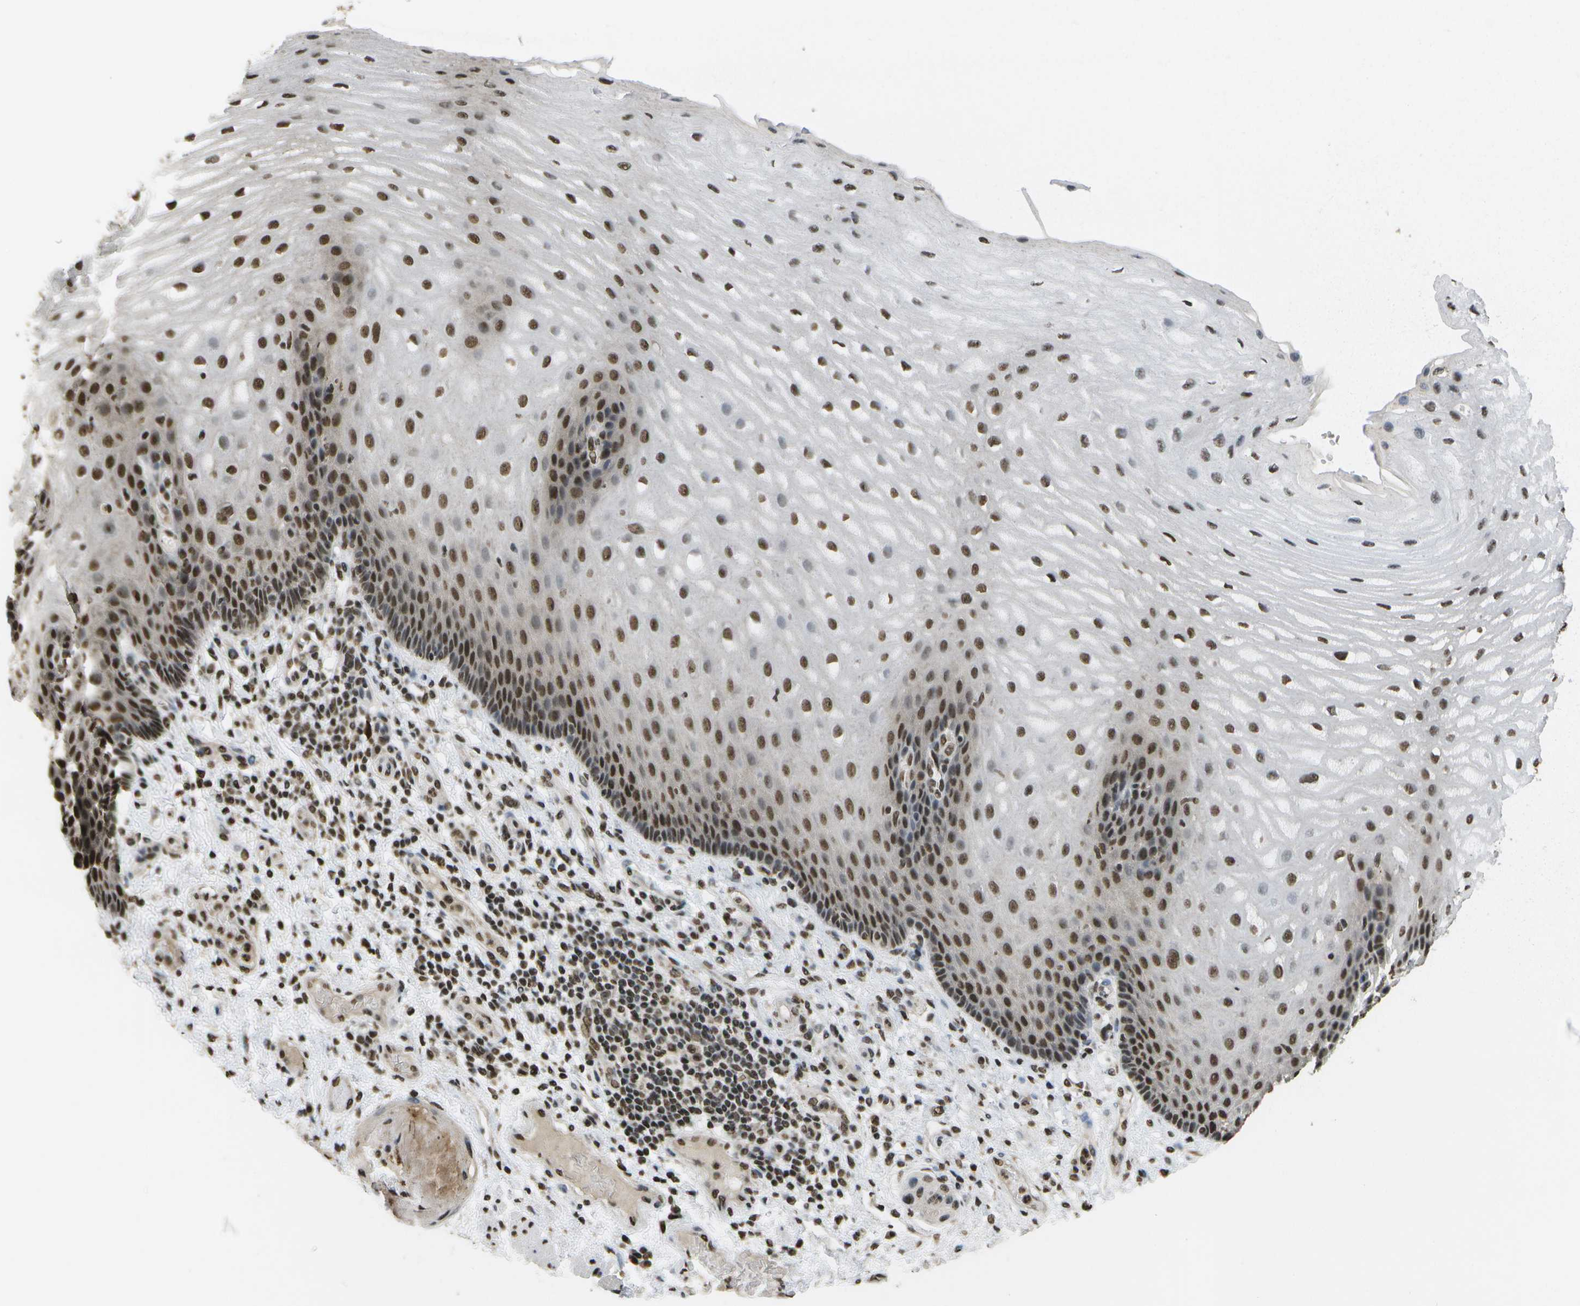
{"staining": {"intensity": "strong", "quantity": ">75%", "location": "nuclear"}, "tissue": "esophagus", "cell_type": "Squamous epithelial cells", "image_type": "normal", "snomed": [{"axis": "morphology", "description": "Normal tissue, NOS"}, {"axis": "topography", "description": "Esophagus"}], "caption": "This histopathology image demonstrates immunohistochemistry staining of benign esophagus, with high strong nuclear staining in about >75% of squamous epithelial cells.", "gene": "SPEN", "patient": {"sex": "male", "age": 54}}